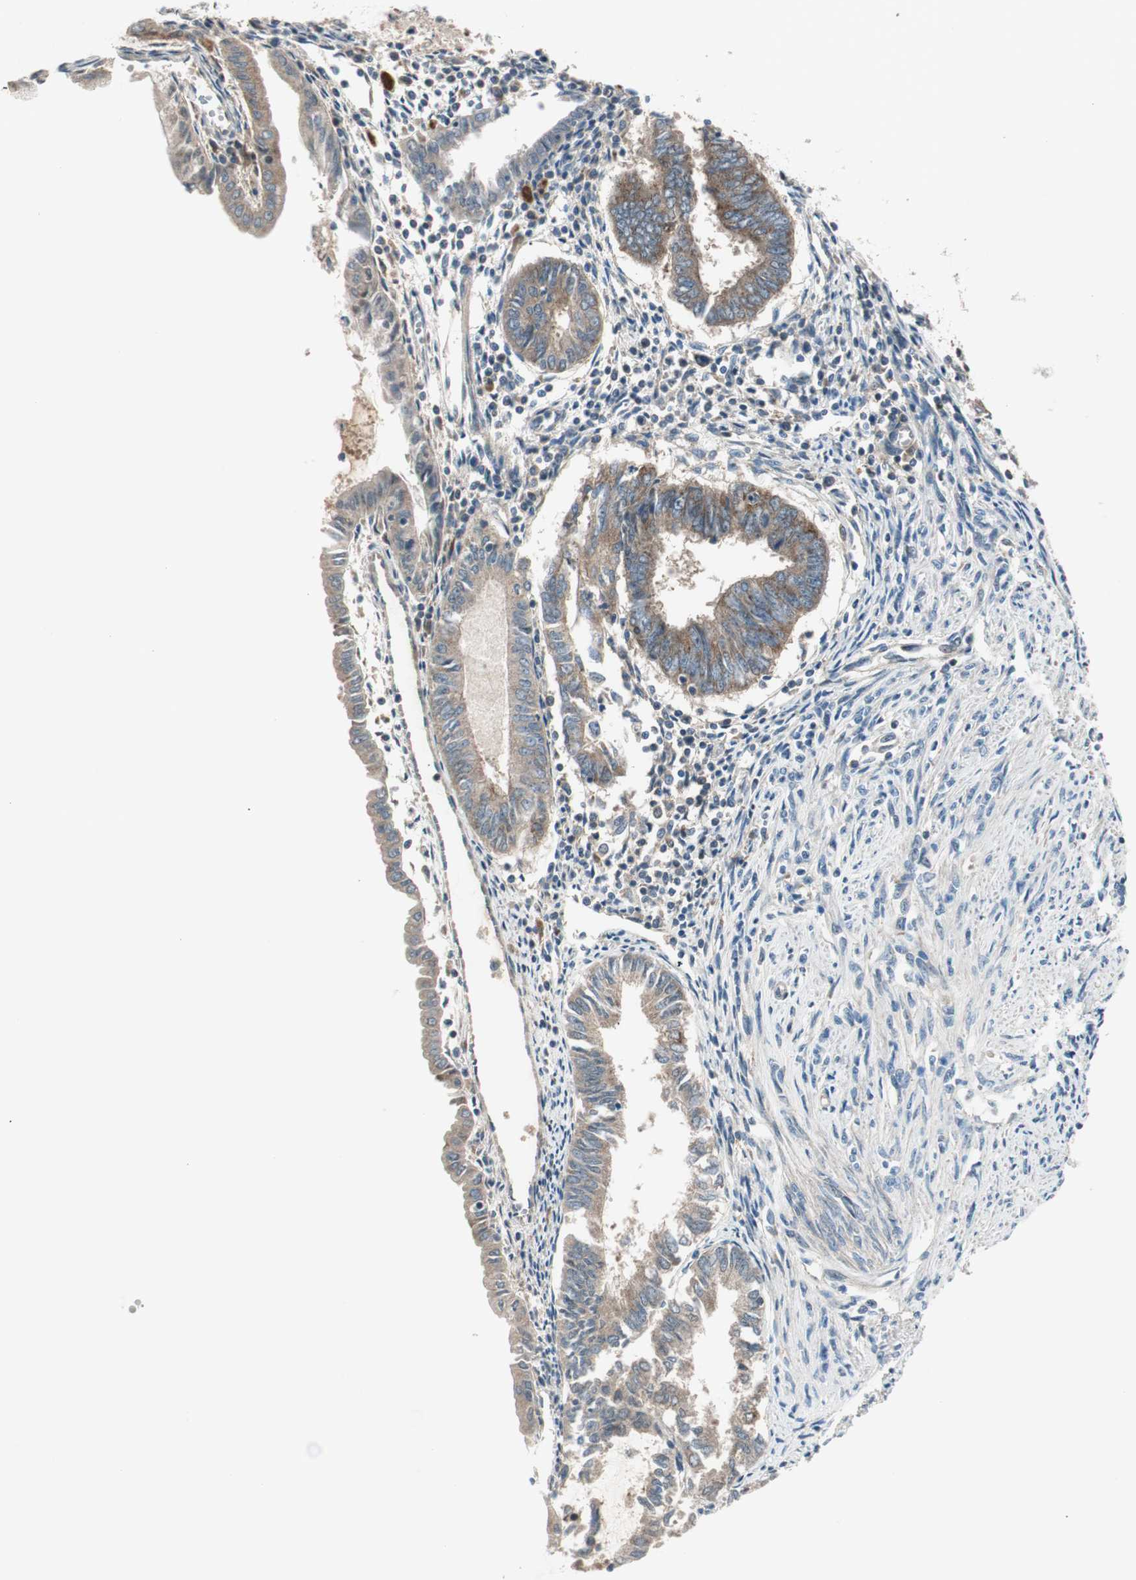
{"staining": {"intensity": "moderate", "quantity": ">75%", "location": "cytoplasmic/membranous"}, "tissue": "endometrial cancer", "cell_type": "Tumor cells", "image_type": "cancer", "snomed": [{"axis": "morphology", "description": "Adenocarcinoma, NOS"}, {"axis": "topography", "description": "Endometrium"}], "caption": "Moderate cytoplasmic/membranous positivity for a protein is present in approximately >75% of tumor cells of endometrial cancer using immunohistochemistry (IHC).", "gene": "ABI1", "patient": {"sex": "female", "age": 86}}